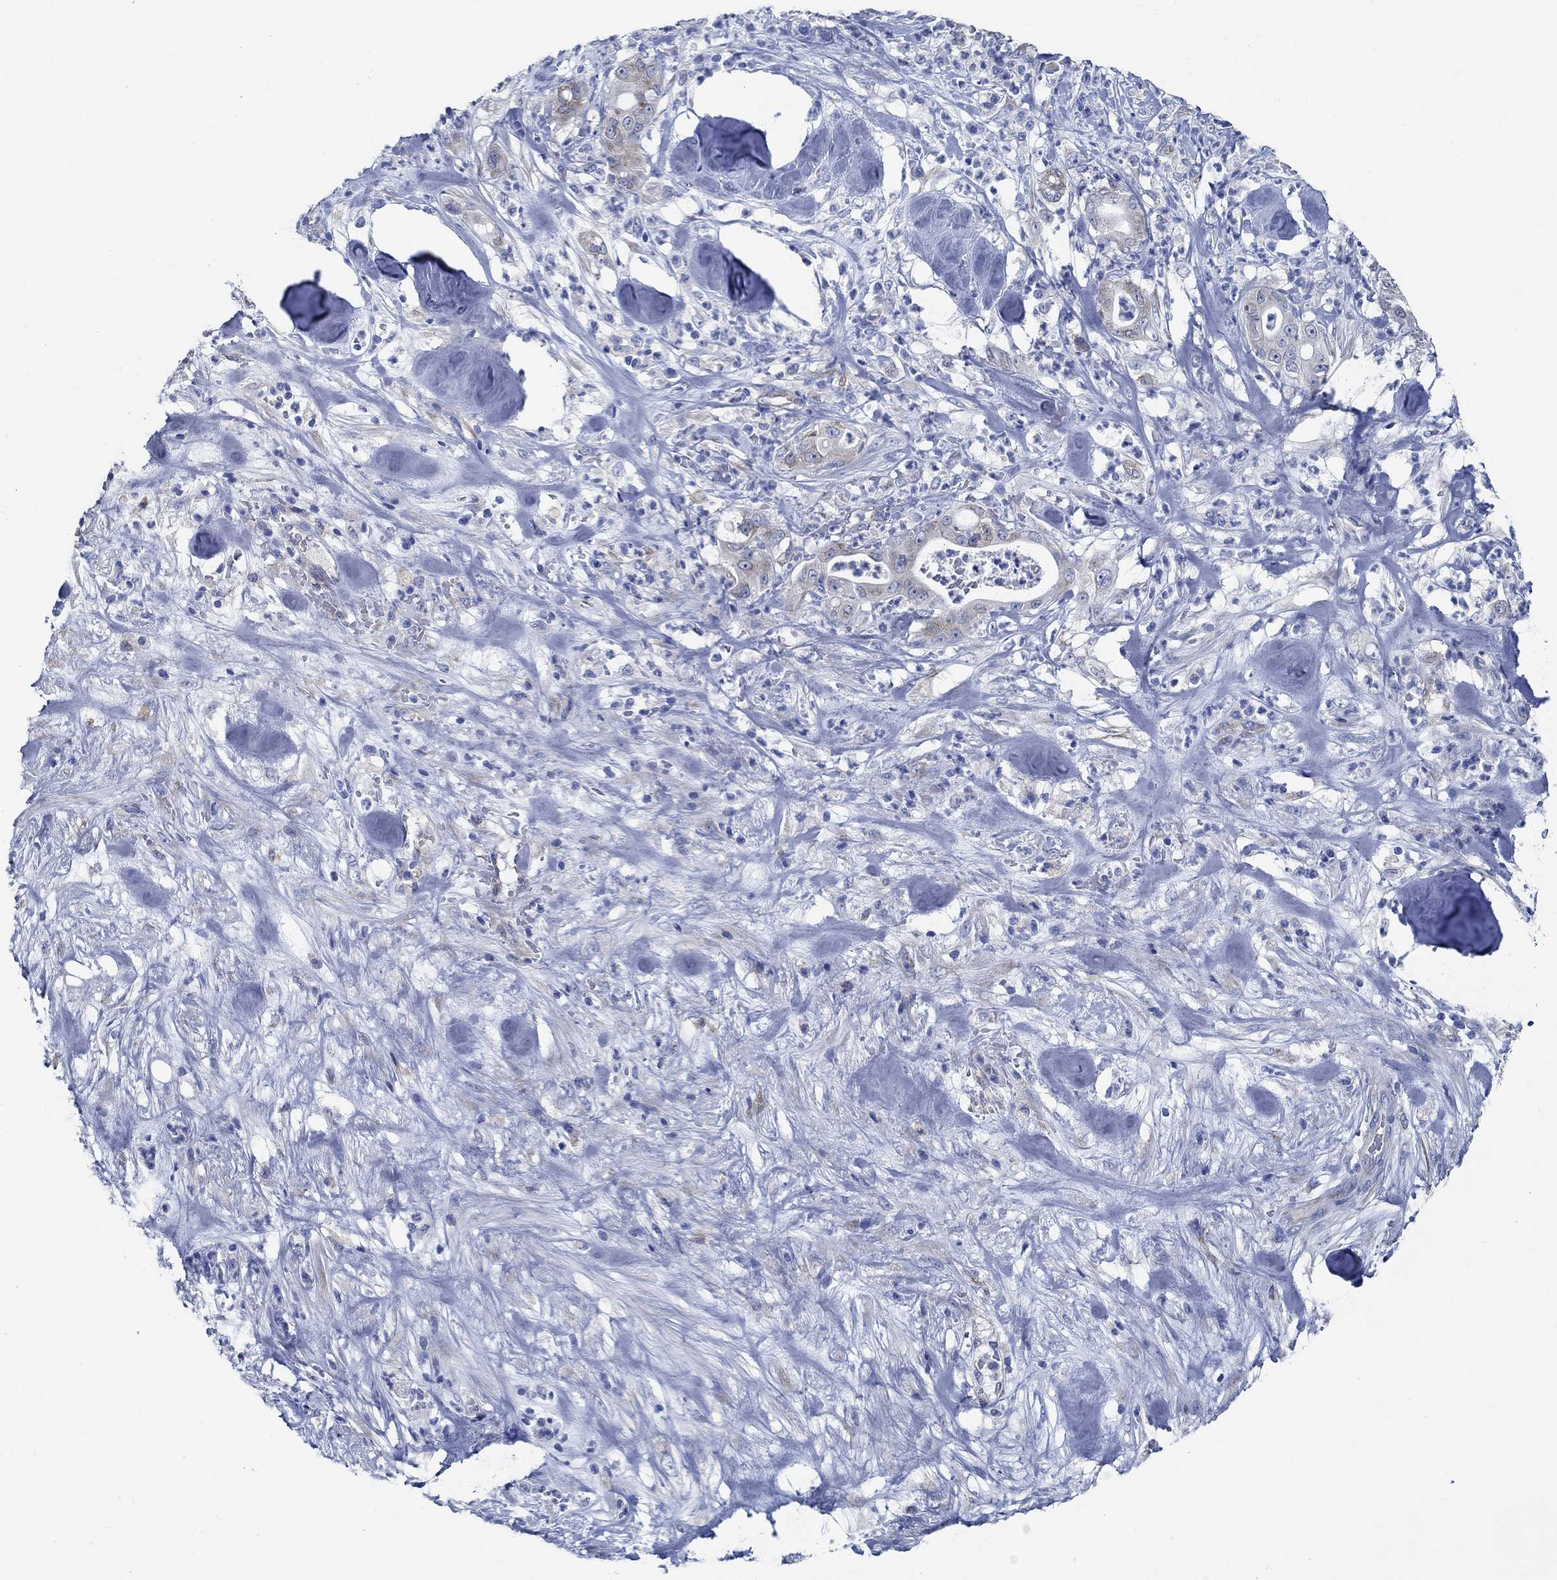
{"staining": {"intensity": "weak", "quantity": "<25%", "location": "cytoplasmic/membranous"}, "tissue": "pancreatic cancer", "cell_type": "Tumor cells", "image_type": "cancer", "snomed": [{"axis": "morphology", "description": "Adenocarcinoma, NOS"}, {"axis": "topography", "description": "Pancreas"}], "caption": "IHC of pancreatic cancer (adenocarcinoma) exhibits no expression in tumor cells. (Brightfield microscopy of DAB (3,3'-diaminobenzidine) immunohistochemistry (IHC) at high magnification).", "gene": "HECW2", "patient": {"sex": "male", "age": 71}}